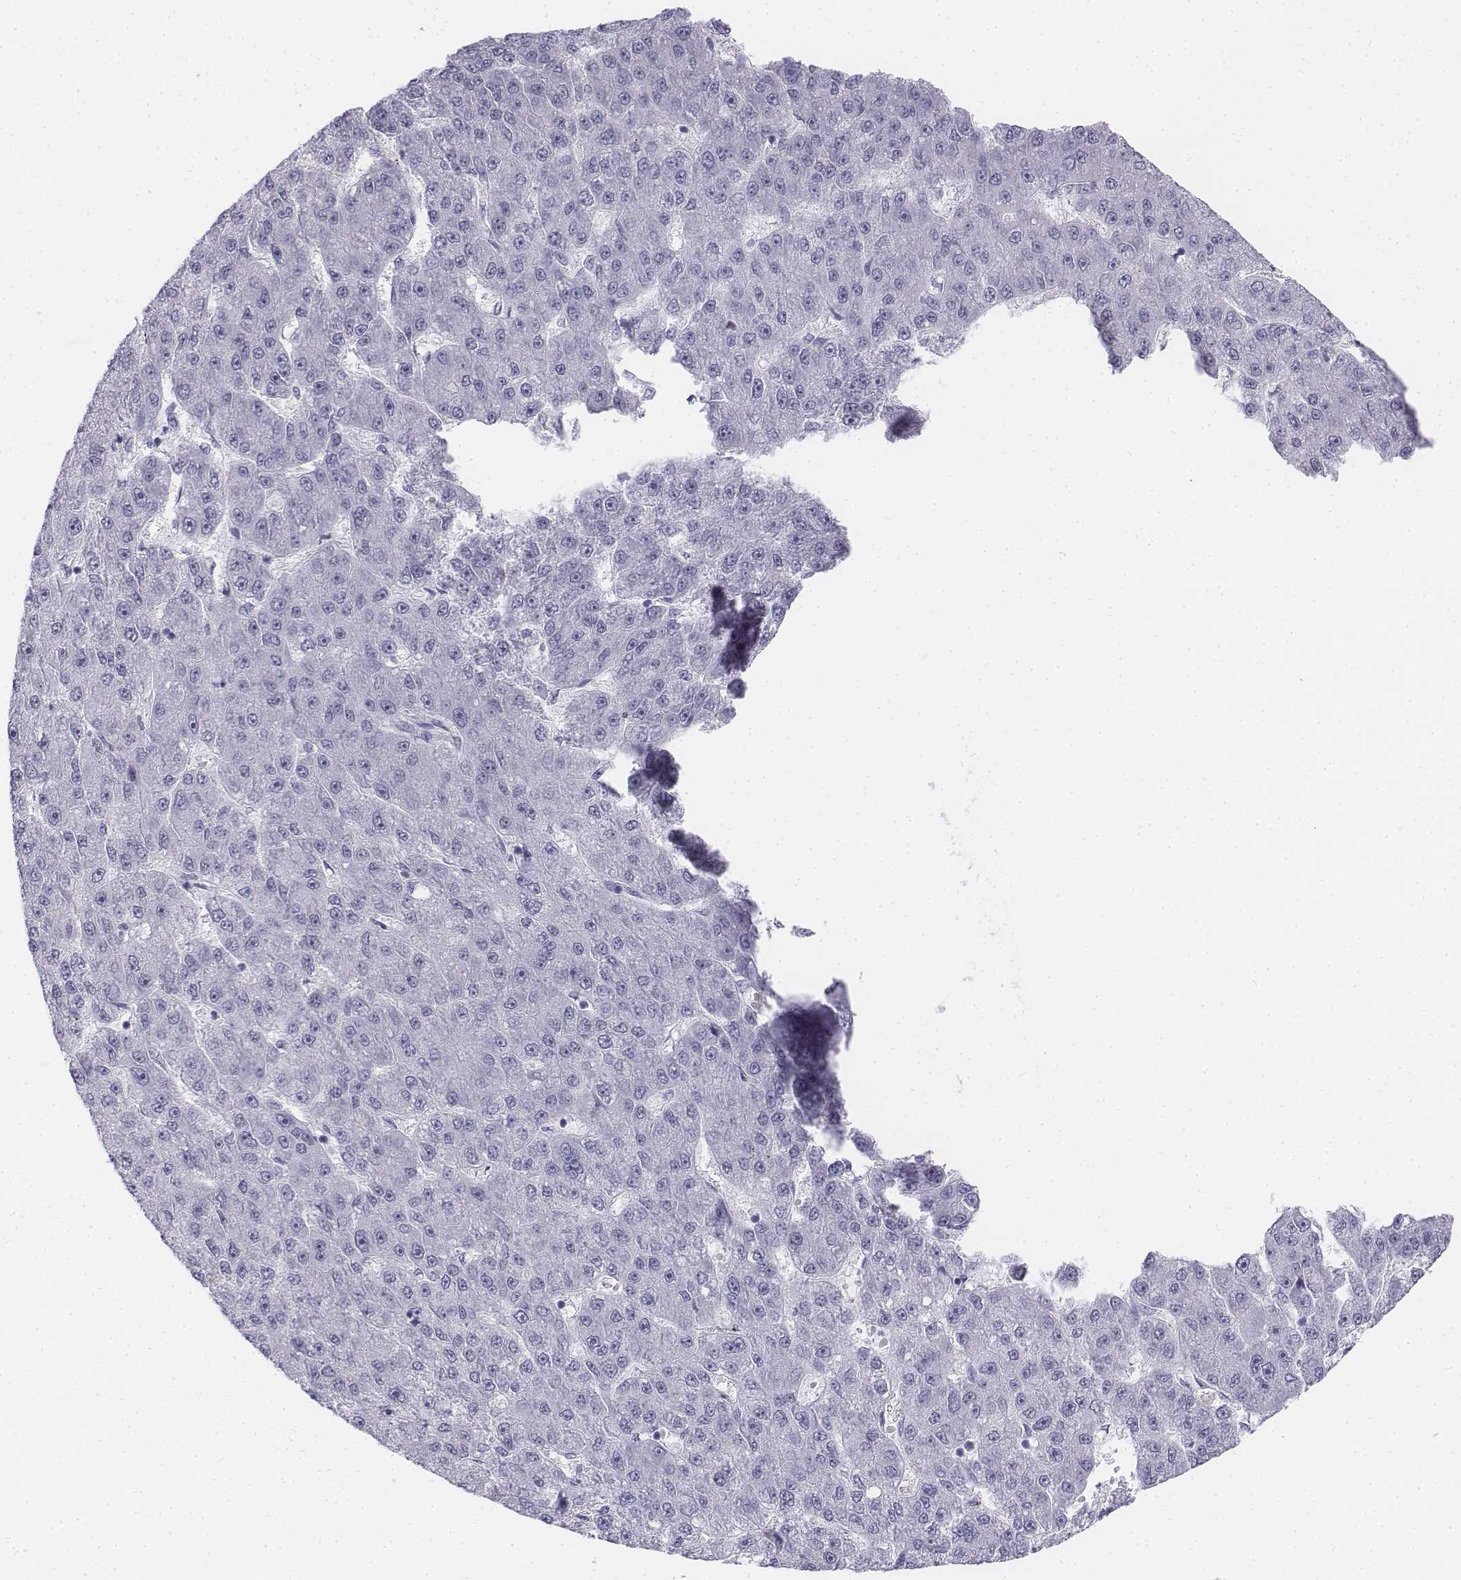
{"staining": {"intensity": "negative", "quantity": "none", "location": "none"}, "tissue": "liver cancer", "cell_type": "Tumor cells", "image_type": "cancer", "snomed": [{"axis": "morphology", "description": "Carcinoma, Hepatocellular, NOS"}, {"axis": "topography", "description": "Liver"}], "caption": "IHC micrograph of neoplastic tissue: liver cancer (hepatocellular carcinoma) stained with DAB exhibits no significant protein positivity in tumor cells.", "gene": "TH", "patient": {"sex": "male", "age": 67}}